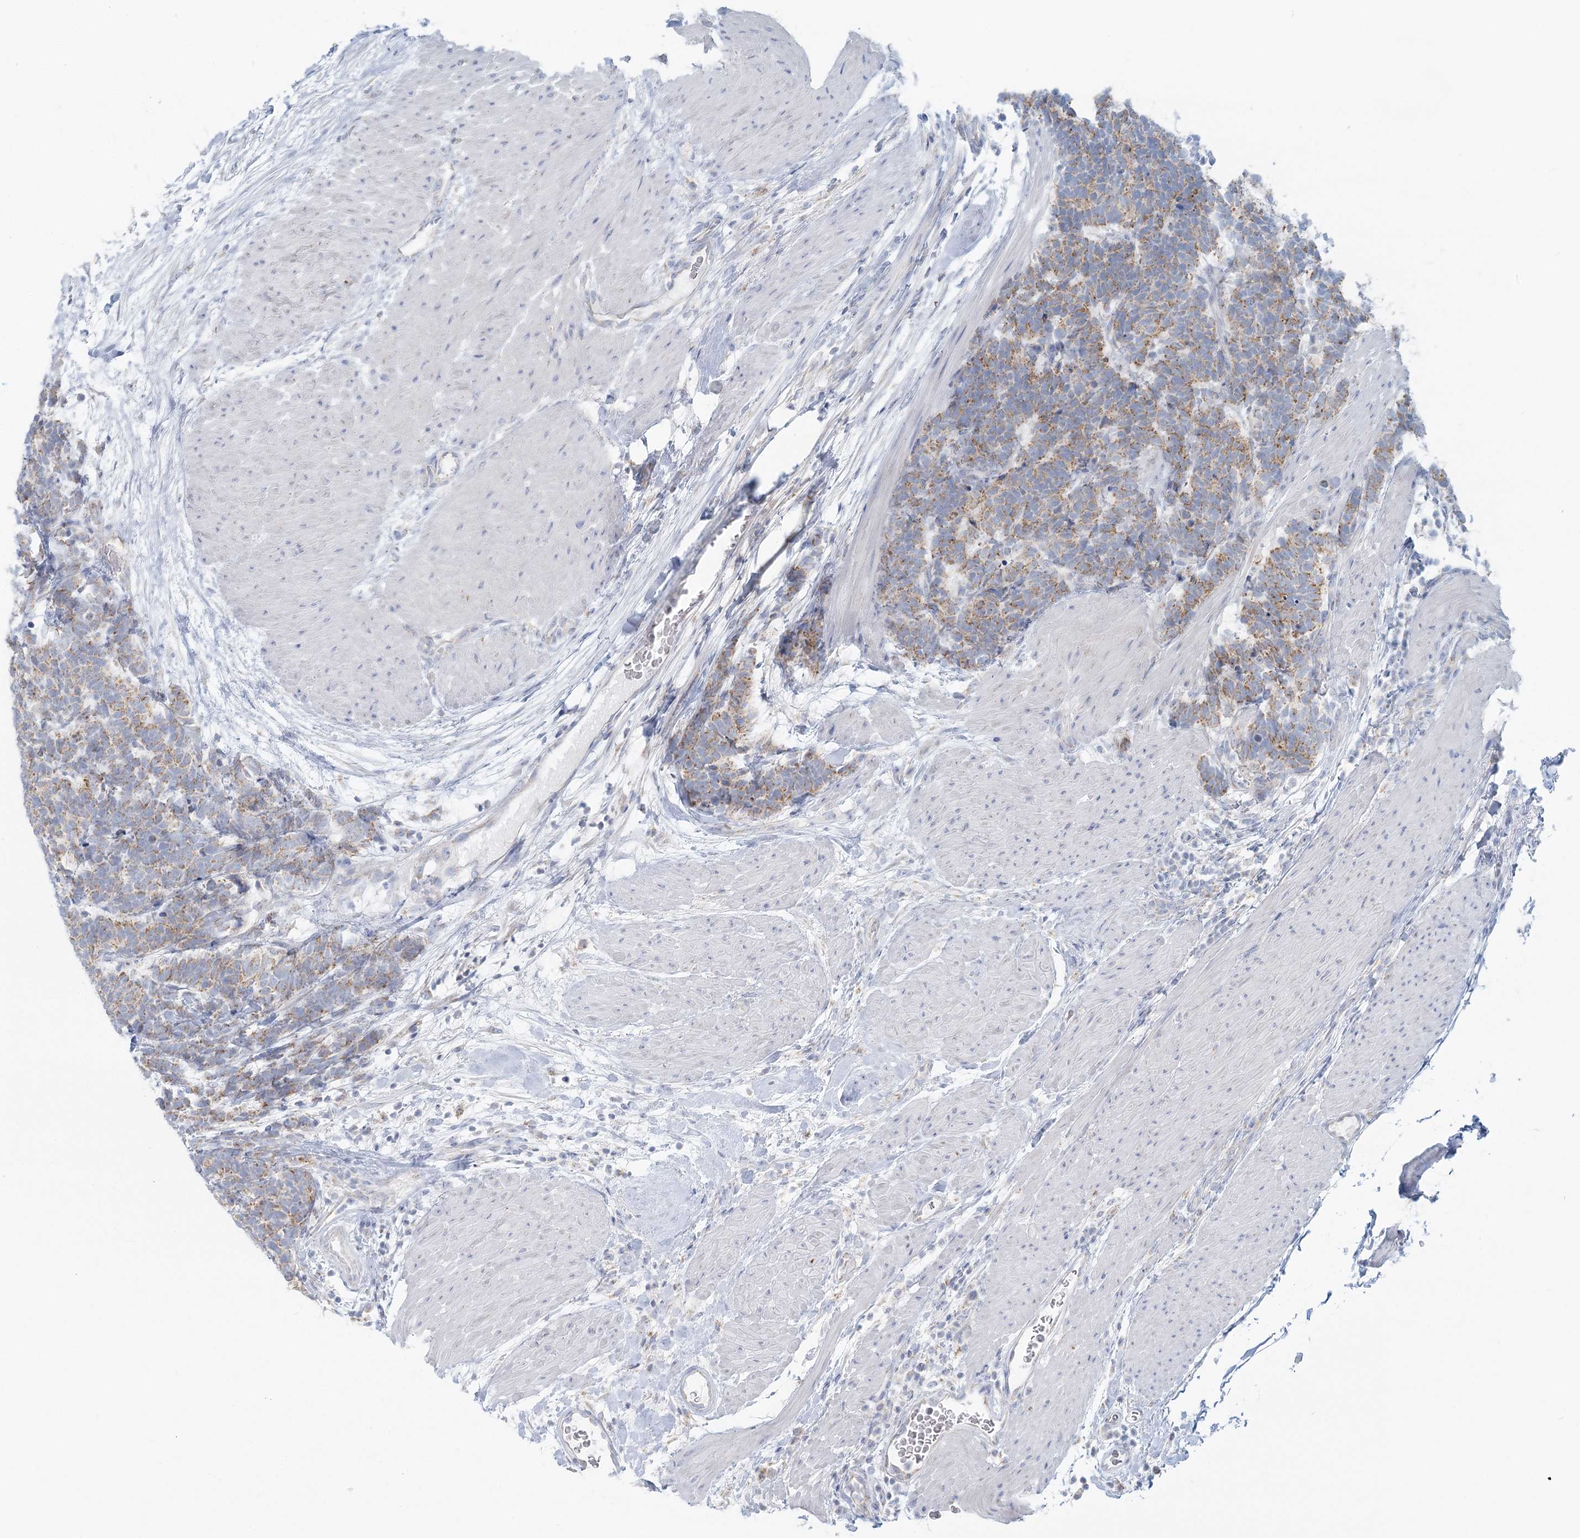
{"staining": {"intensity": "moderate", "quantity": "25%-75%", "location": "cytoplasmic/membranous"}, "tissue": "carcinoid", "cell_type": "Tumor cells", "image_type": "cancer", "snomed": [{"axis": "morphology", "description": "Carcinoma, NOS"}, {"axis": "morphology", "description": "Carcinoid, malignant, NOS"}, {"axis": "topography", "description": "Urinary bladder"}], "caption": "Carcinoid tissue shows moderate cytoplasmic/membranous expression in about 25%-75% of tumor cells, visualized by immunohistochemistry. The staining was performed using DAB (3,3'-diaminobenzidine), with brown indicating positive protein expression. Nuclei are stained blue with hematoxylin.", "gene": "BPHL", "patient": {"sex": "male", "age": 57}}